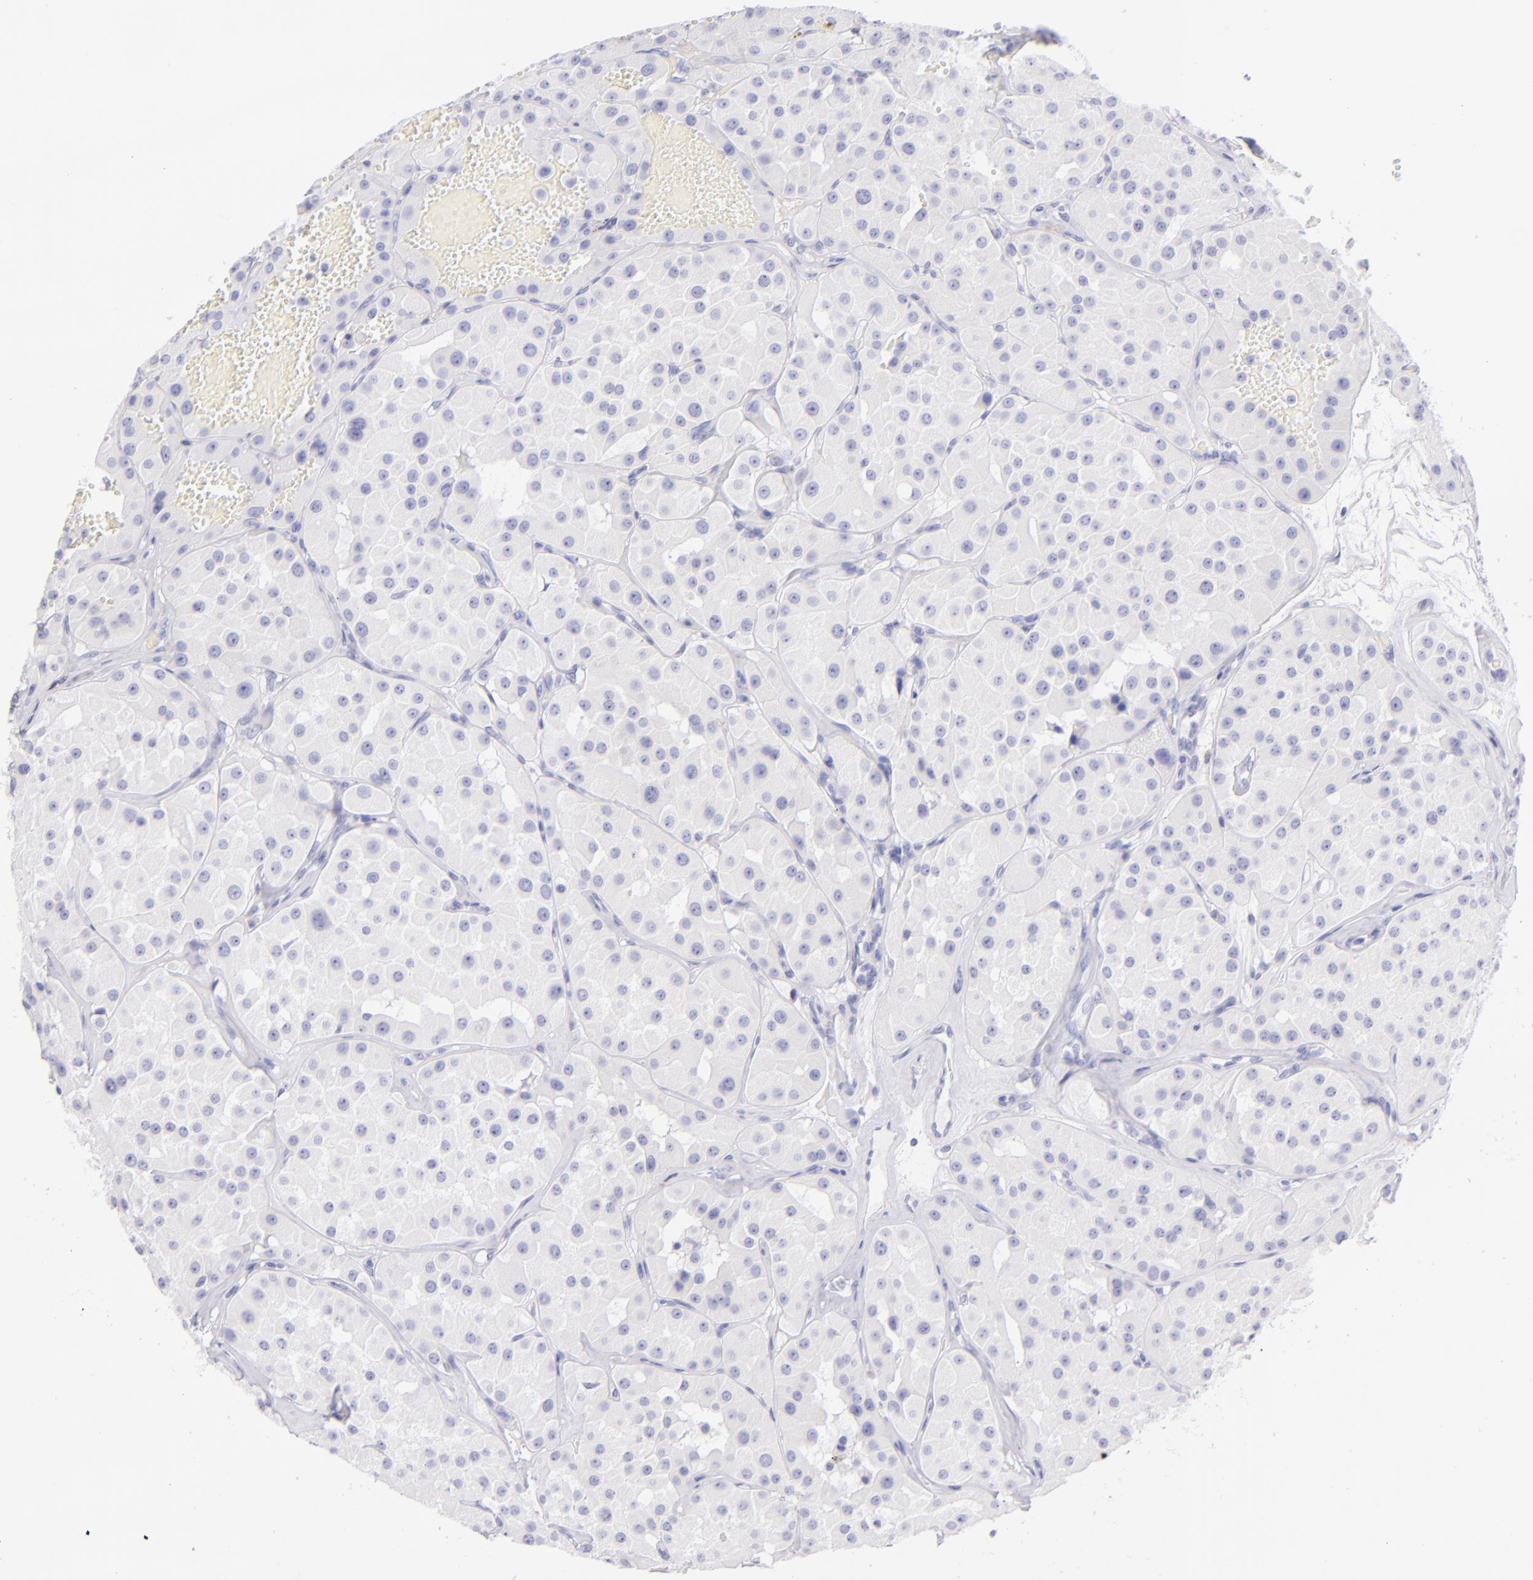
{"staining": {"intensity": "negative", "quantity": "none", "location": "none"}, "tissue": "renal cancer", "cell_type": "Tumor cells", "image_type": "cancer", "snomed": [{"axis": "morphology", "description": "Adenocarcinoma, uncertain malignant potential"}, {"axis": "topography", "description": "Kidney"}], "caption": "Immunohistochemistry (IHC) photomicrograph of neoplastic tissue: renal adenocarcinoma,  uncertain malignant potential stained with DAB (3,3'-diaminobenzidine) displays no significant protein staining in tumor cells.", "gene": "CD72", "patient": {"sex": "male", "age": 63}}